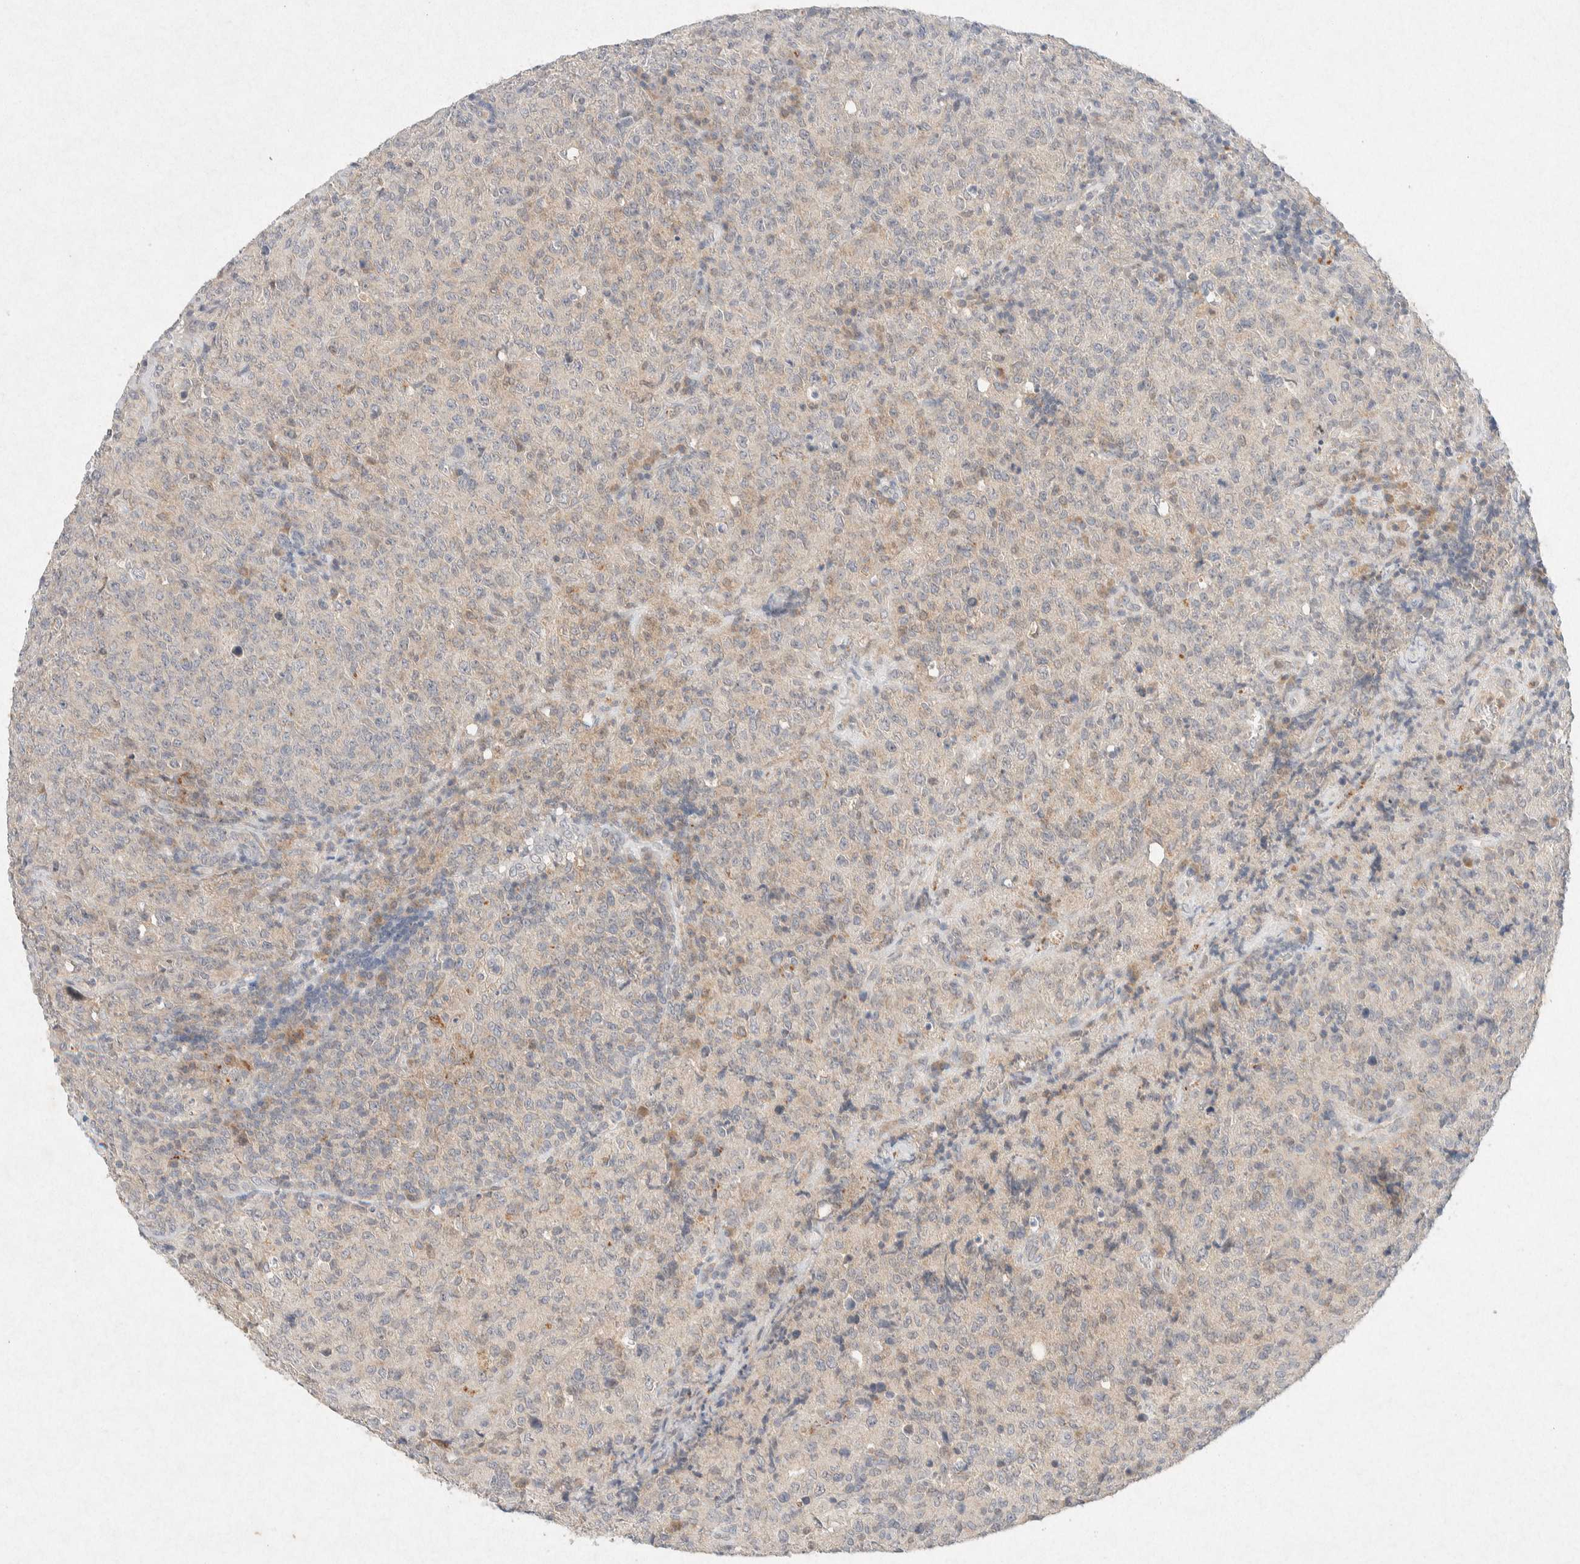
{"staining": {"intensity": "weak", "quantity": "<25%", "location": "cytoplasmic/membranous"}, "tissue": "lymphoma", "cell_type": "Tumor cells", "image_type": "cancer", "snomed": [{"axis": "morphology", "description": "Malignant lymphoma, non-Hodgkin's type, High grade"}, {"axis": "topography", "description": "Tonsil"}], "caption": "Tumor cells are negative for protein expression in human lymphoma.", "gene": "GNAI1", "patient": {"sex": "female", "age": 36}}